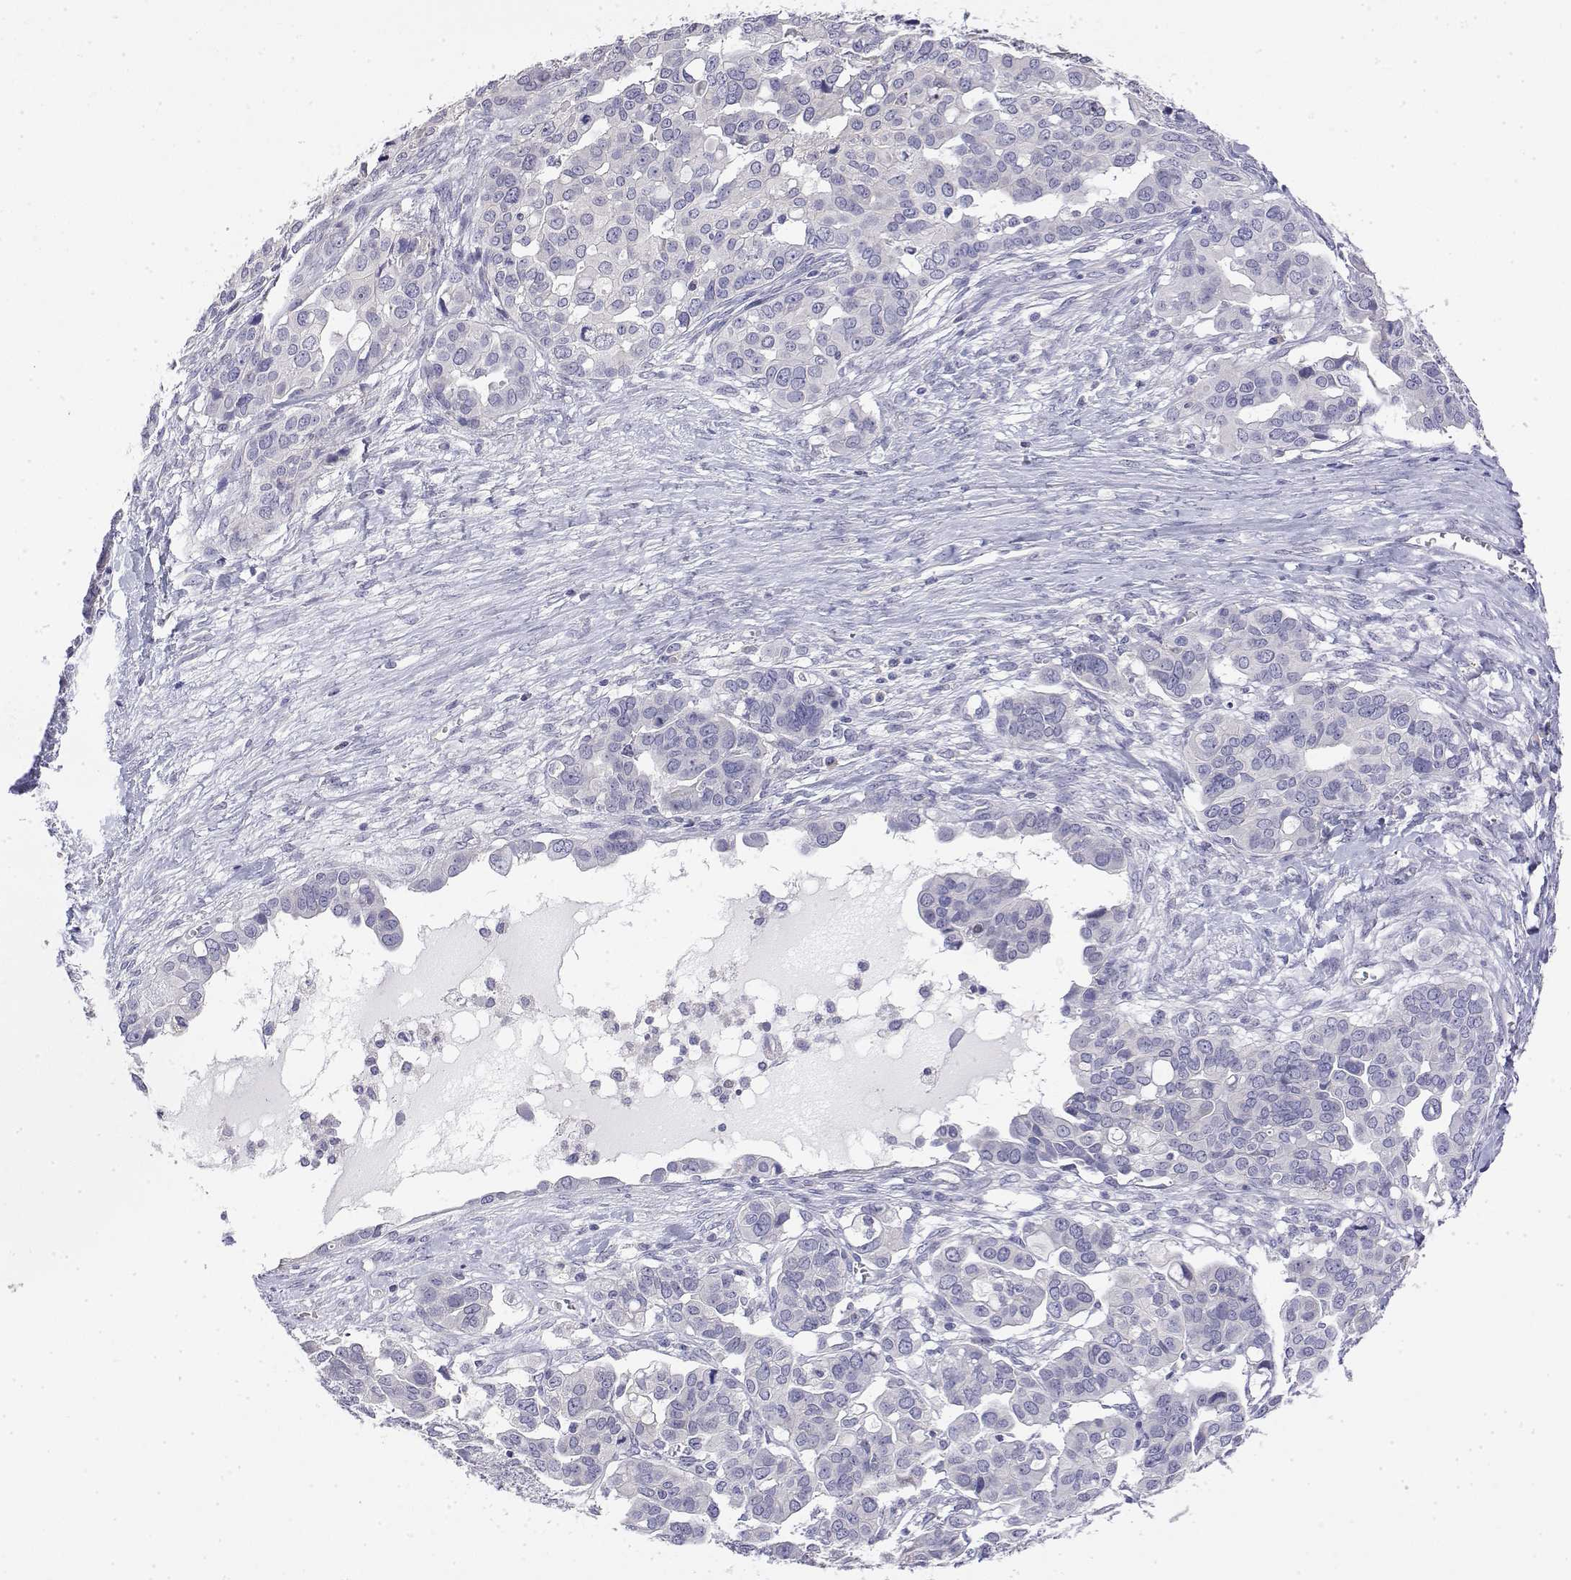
{"staining": {"intensity": "negative", "quantity": "none", "location": "none"}, "tissue": "ovarian cancer", "cell_type": "Tumor cells", "image_type": "cancer", "snomed": [{"axis": "morphology", "description": "Carcinoma, endometroid"}, {"axis": "topography", "description": "Ovary"}], "caption": "This histopathology image is of ovarian cancer stained with immunohistochemistry to label a protein in brown with the nuclei are counter-stained blue. There is no staining in tumor cells.", "gene": "LY6D", "patient": {"sex": "female", "age": 78}}